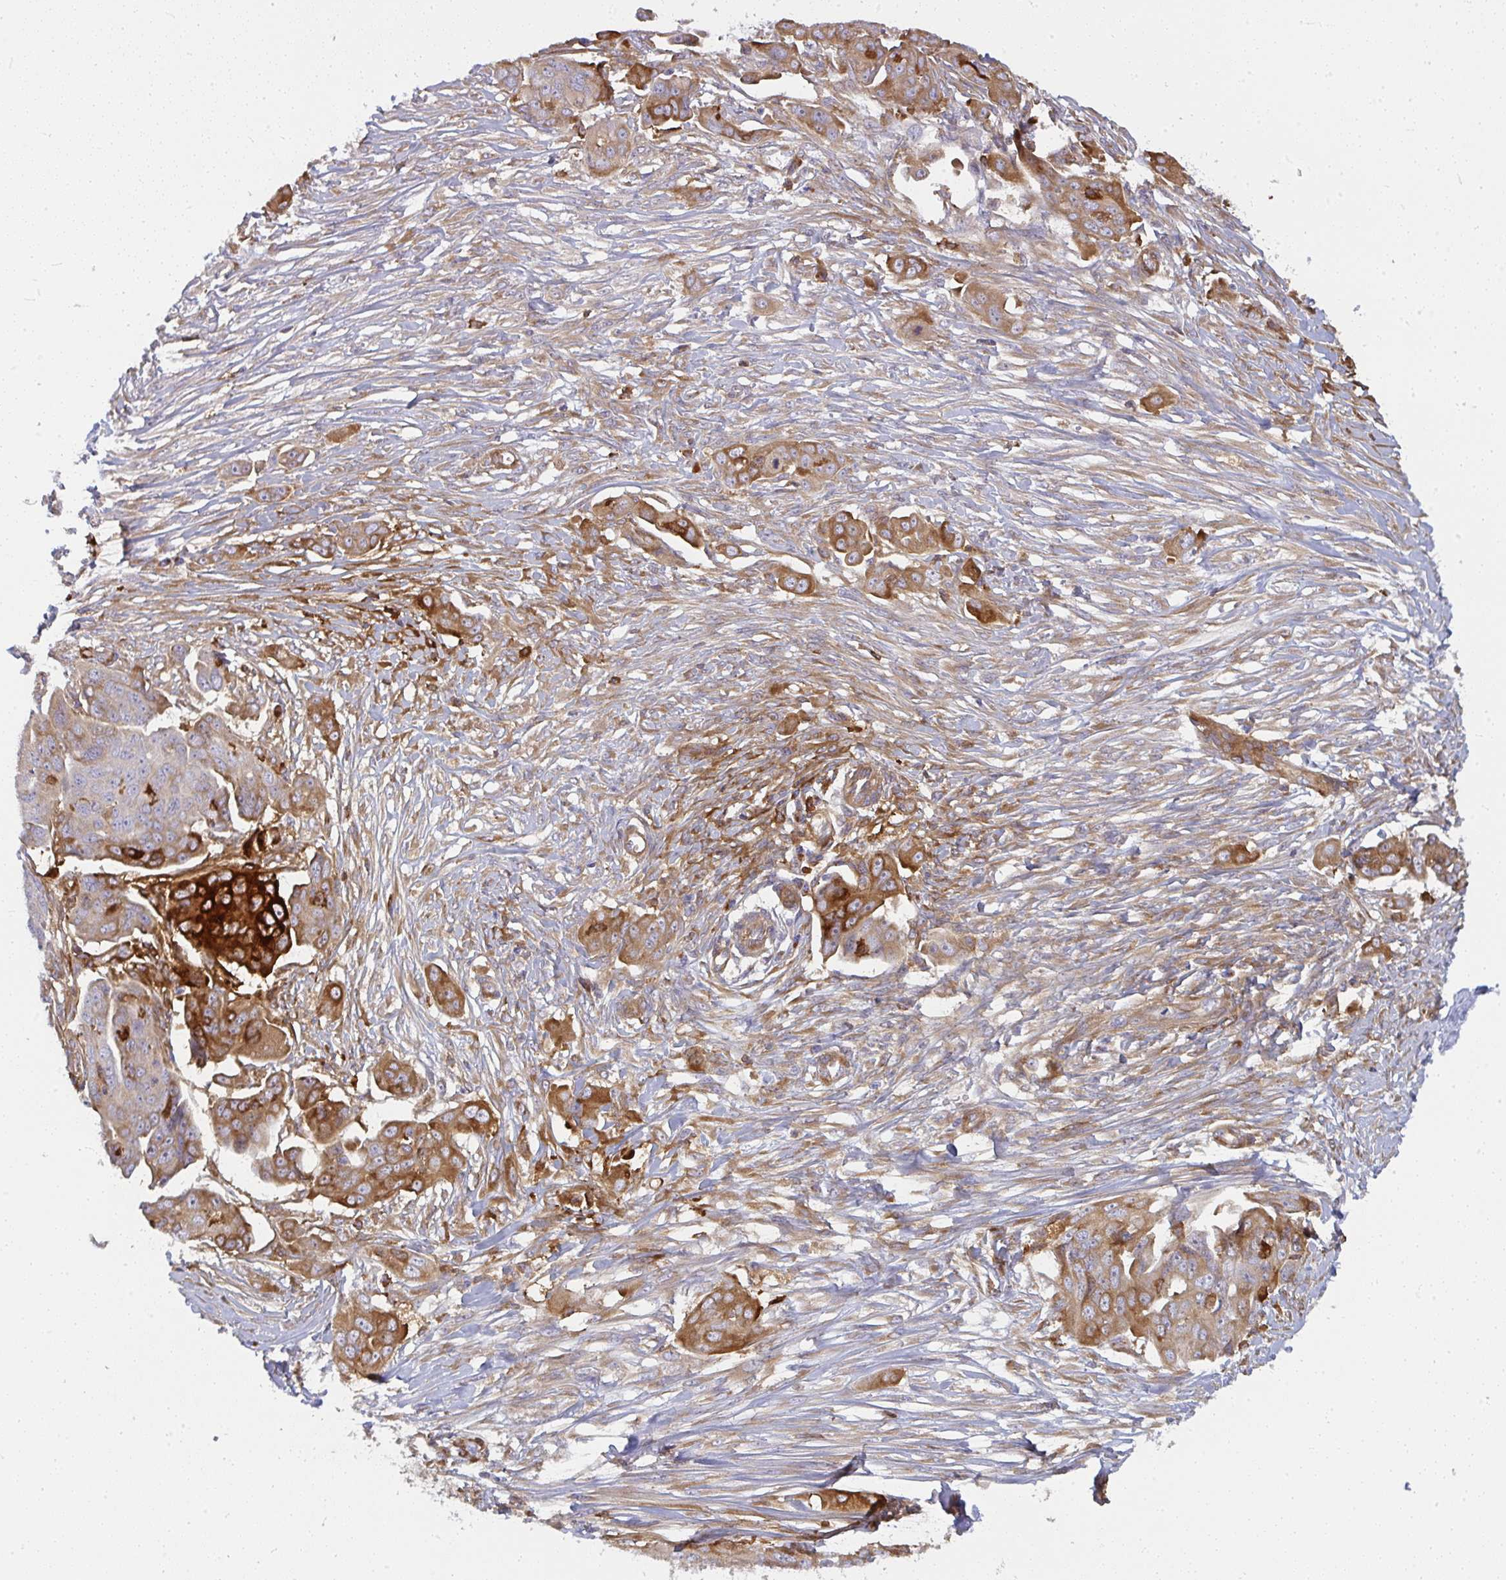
{"staining": {"intensity": "strong", "quantity": "25%-75%", "location": "cytoplasmic/membranous"}, "tissue": "ovarian cancer", "cell_type": "Tumor cells", "image_type": "cancer", "snomed": [{"axis": "morphology", "description": "Carcinoma, endometroid"}, {"axis": "topography", "description": "Ovary"}], "caption": "Strong cytoplasmic/membranous positivity for a protein is identified in approximately 25%-75% of tumor cells of ovarian cancer using immunohistochemistry (IHC).", "gene": "IFIT3", "patient": {"sex": "female", "age": 70}}